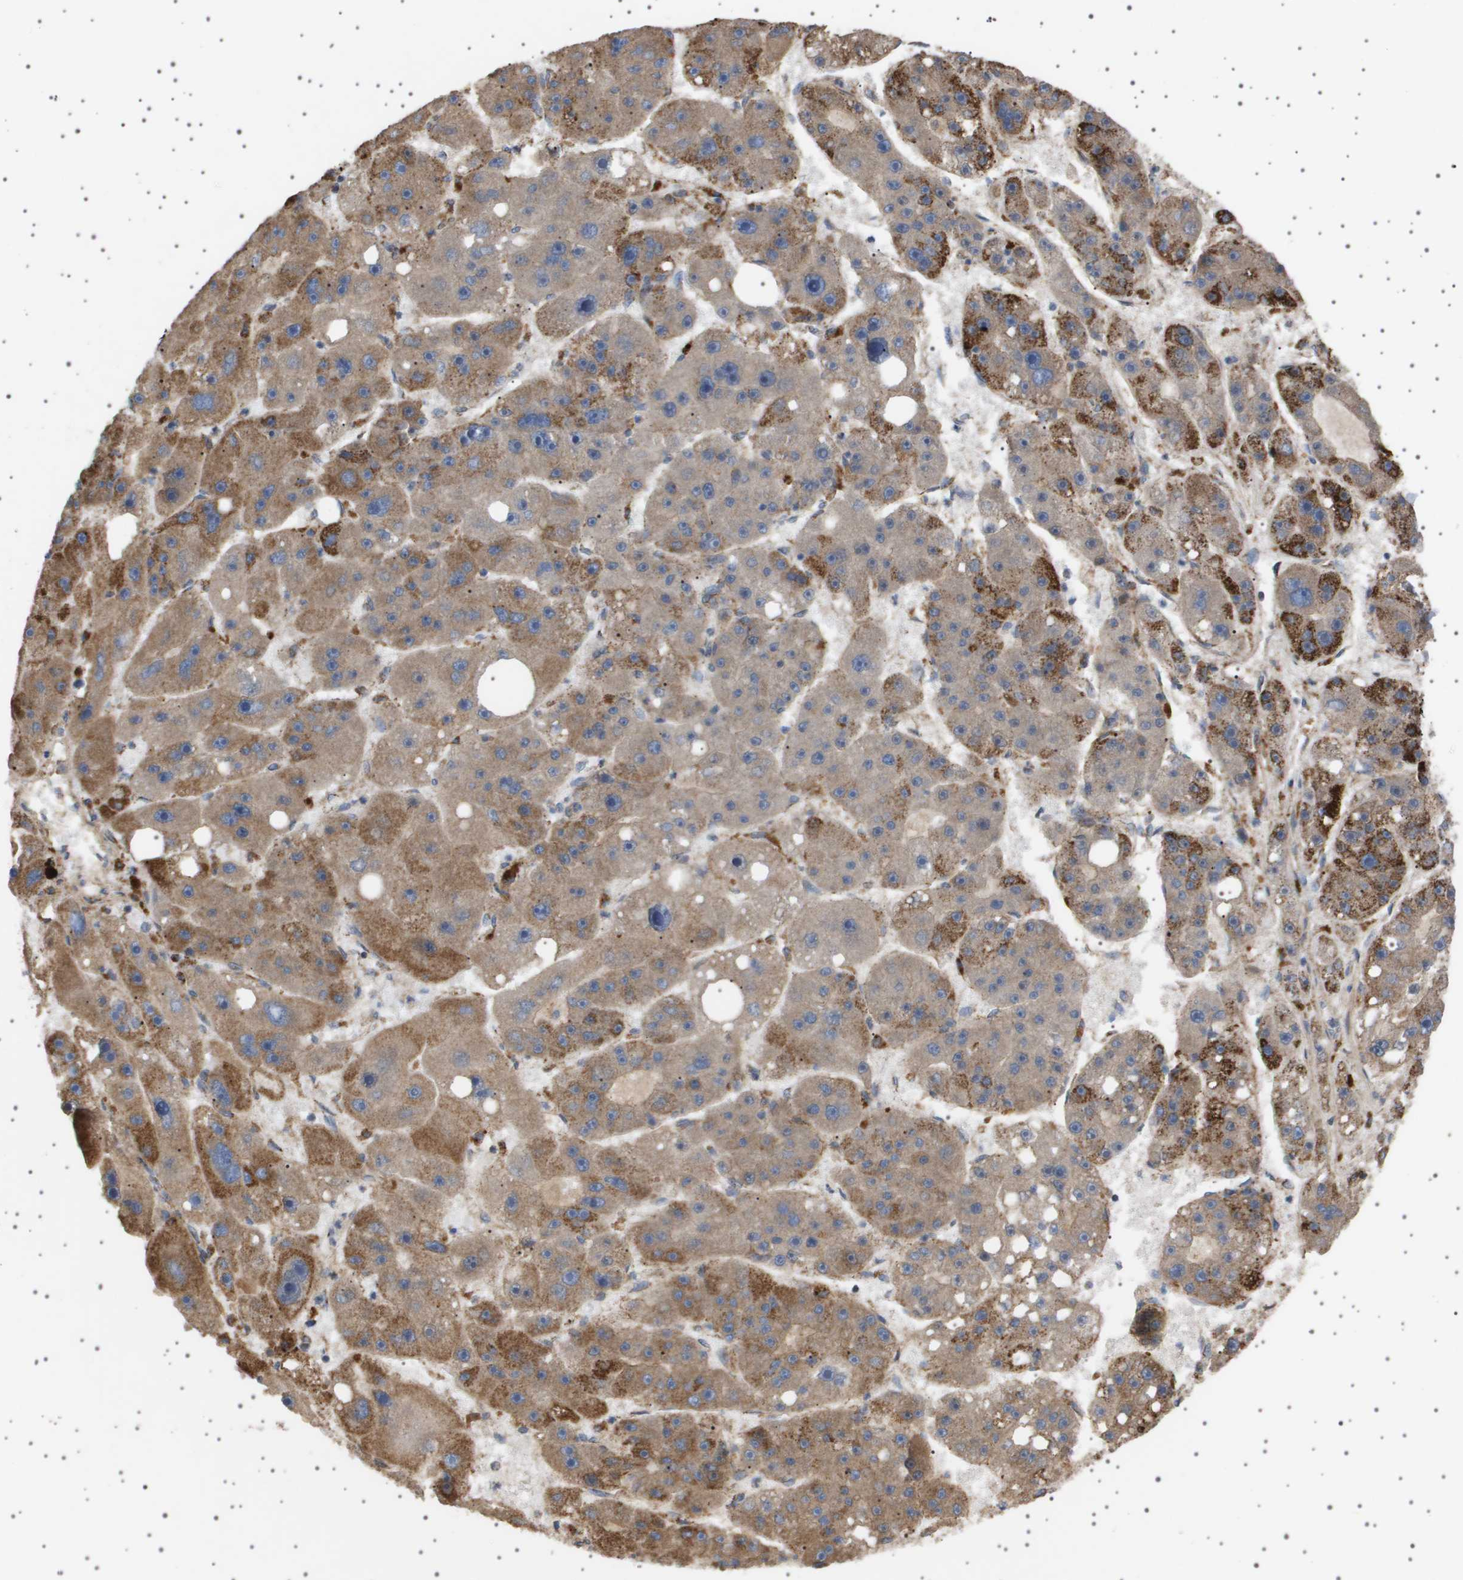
{"staining": {"intensity": "moderate", "quantity": ">75%", "location": "cytoplasmic/membranous"}, "tissue": "liver cancer", "cell_type": "Tumor cells", "image_type": "cancer", "snomed": [{"axis": "morphology", "description": "Carcinoma, Hepatocellular, NOS"}, {"axis": "topography", "description": "Liver"}], "caption": "Liver hepatocellular carcinoma tissue displays moderate cytoplasmic/membranous expression in approximately >75% of tumor cells, visualized by immunohistochemistry. (Brightfield microscopy of DAB IHC at high magnification).", "gene": "UBXN8", "patient": {"sex": "female", "age": 61}}